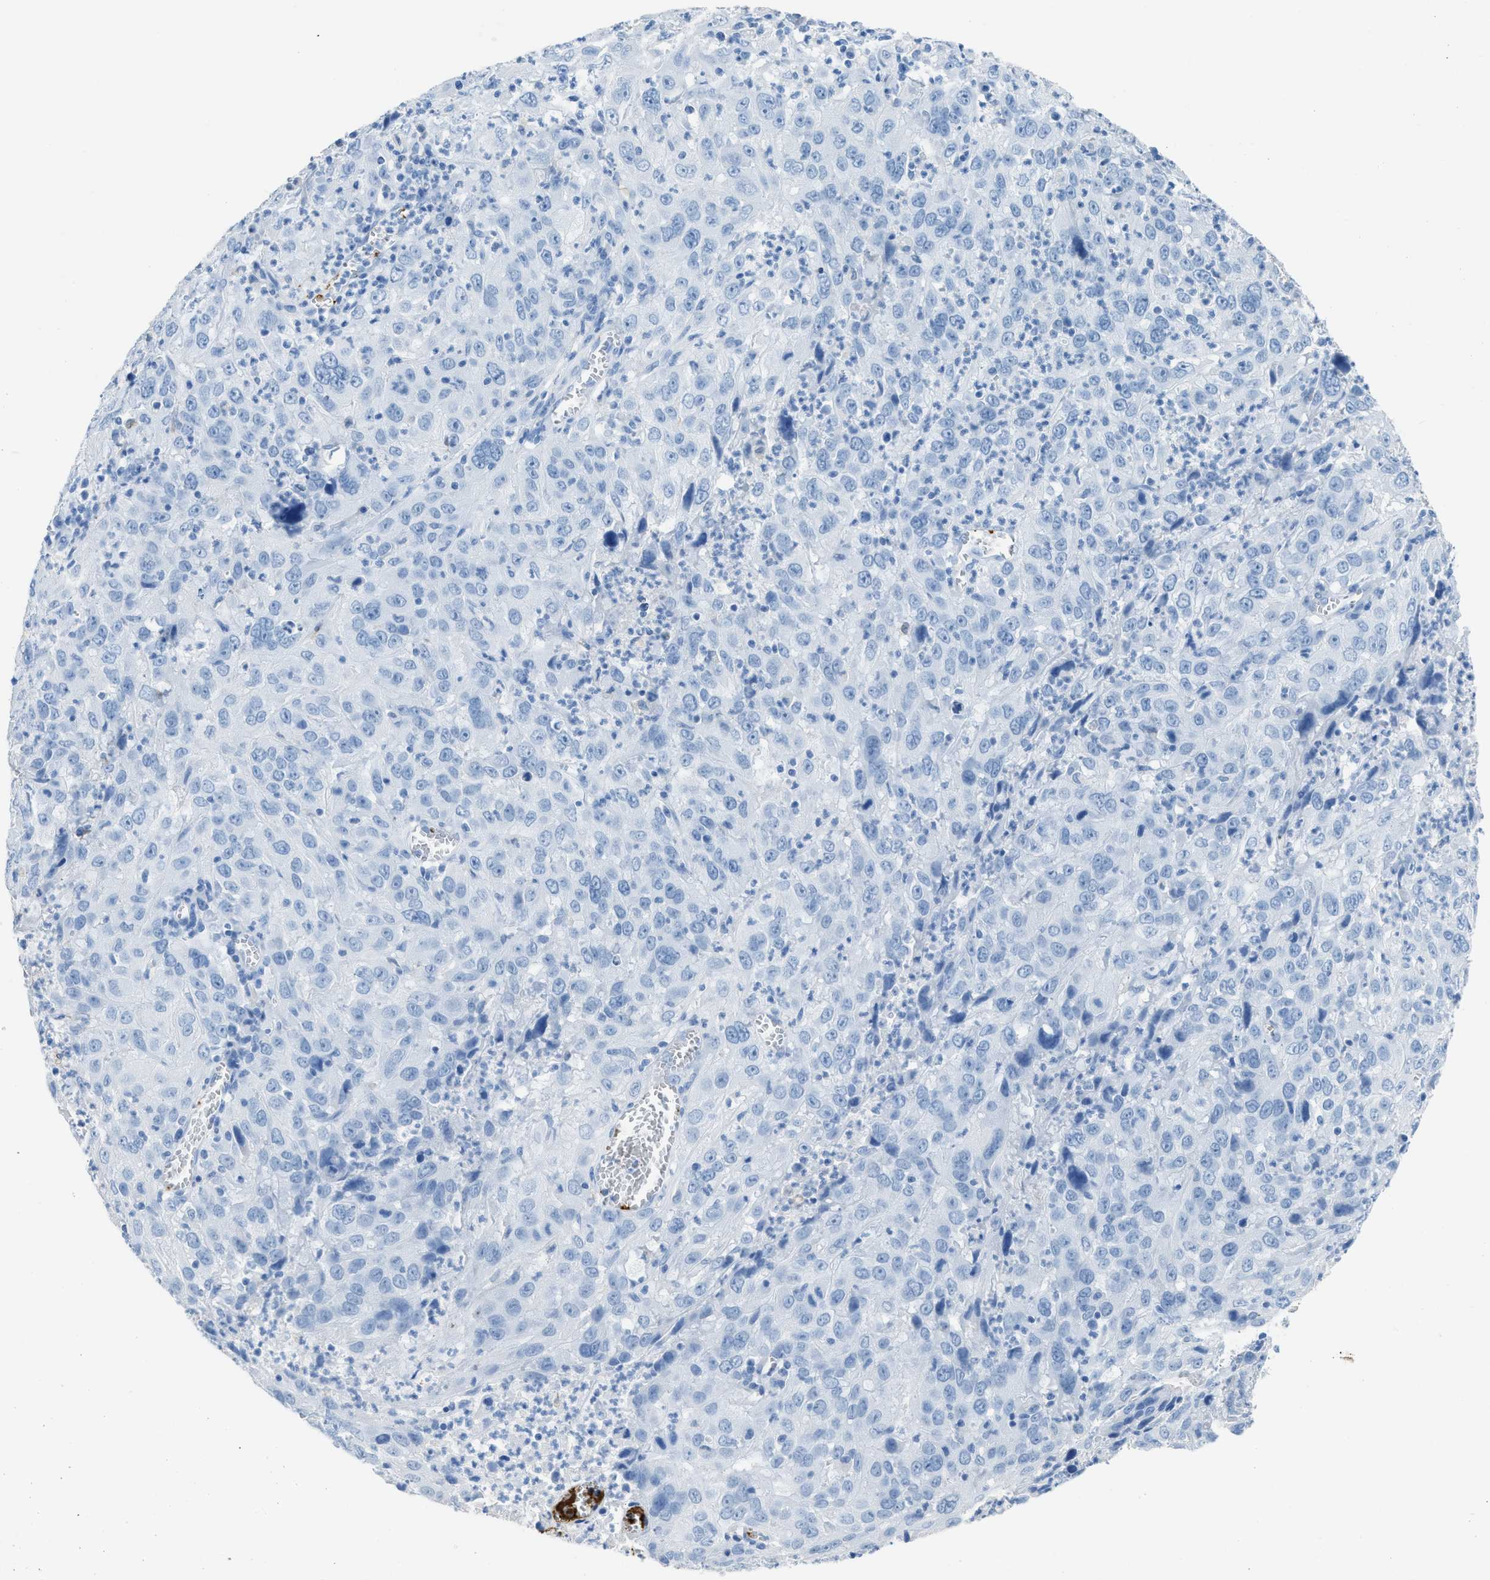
{"staining": {"intensity": "negative", "quantity": "none", "location": "none"}, "tissue": "cervical cancer", "cell_type": "Tumor cells", "image_type": "cancer", "snomed": [{"axis": "morphology", "description": "Squamous cell carcinoma, NOS"}, {"axis": "topography", "description": "Cervix"}], "caption": "Tumor cells show no significant expression in squamous cell carcinoma (cervical).", "gene": "FAIM2", "patient": {"sex": "female", "age": 32}}